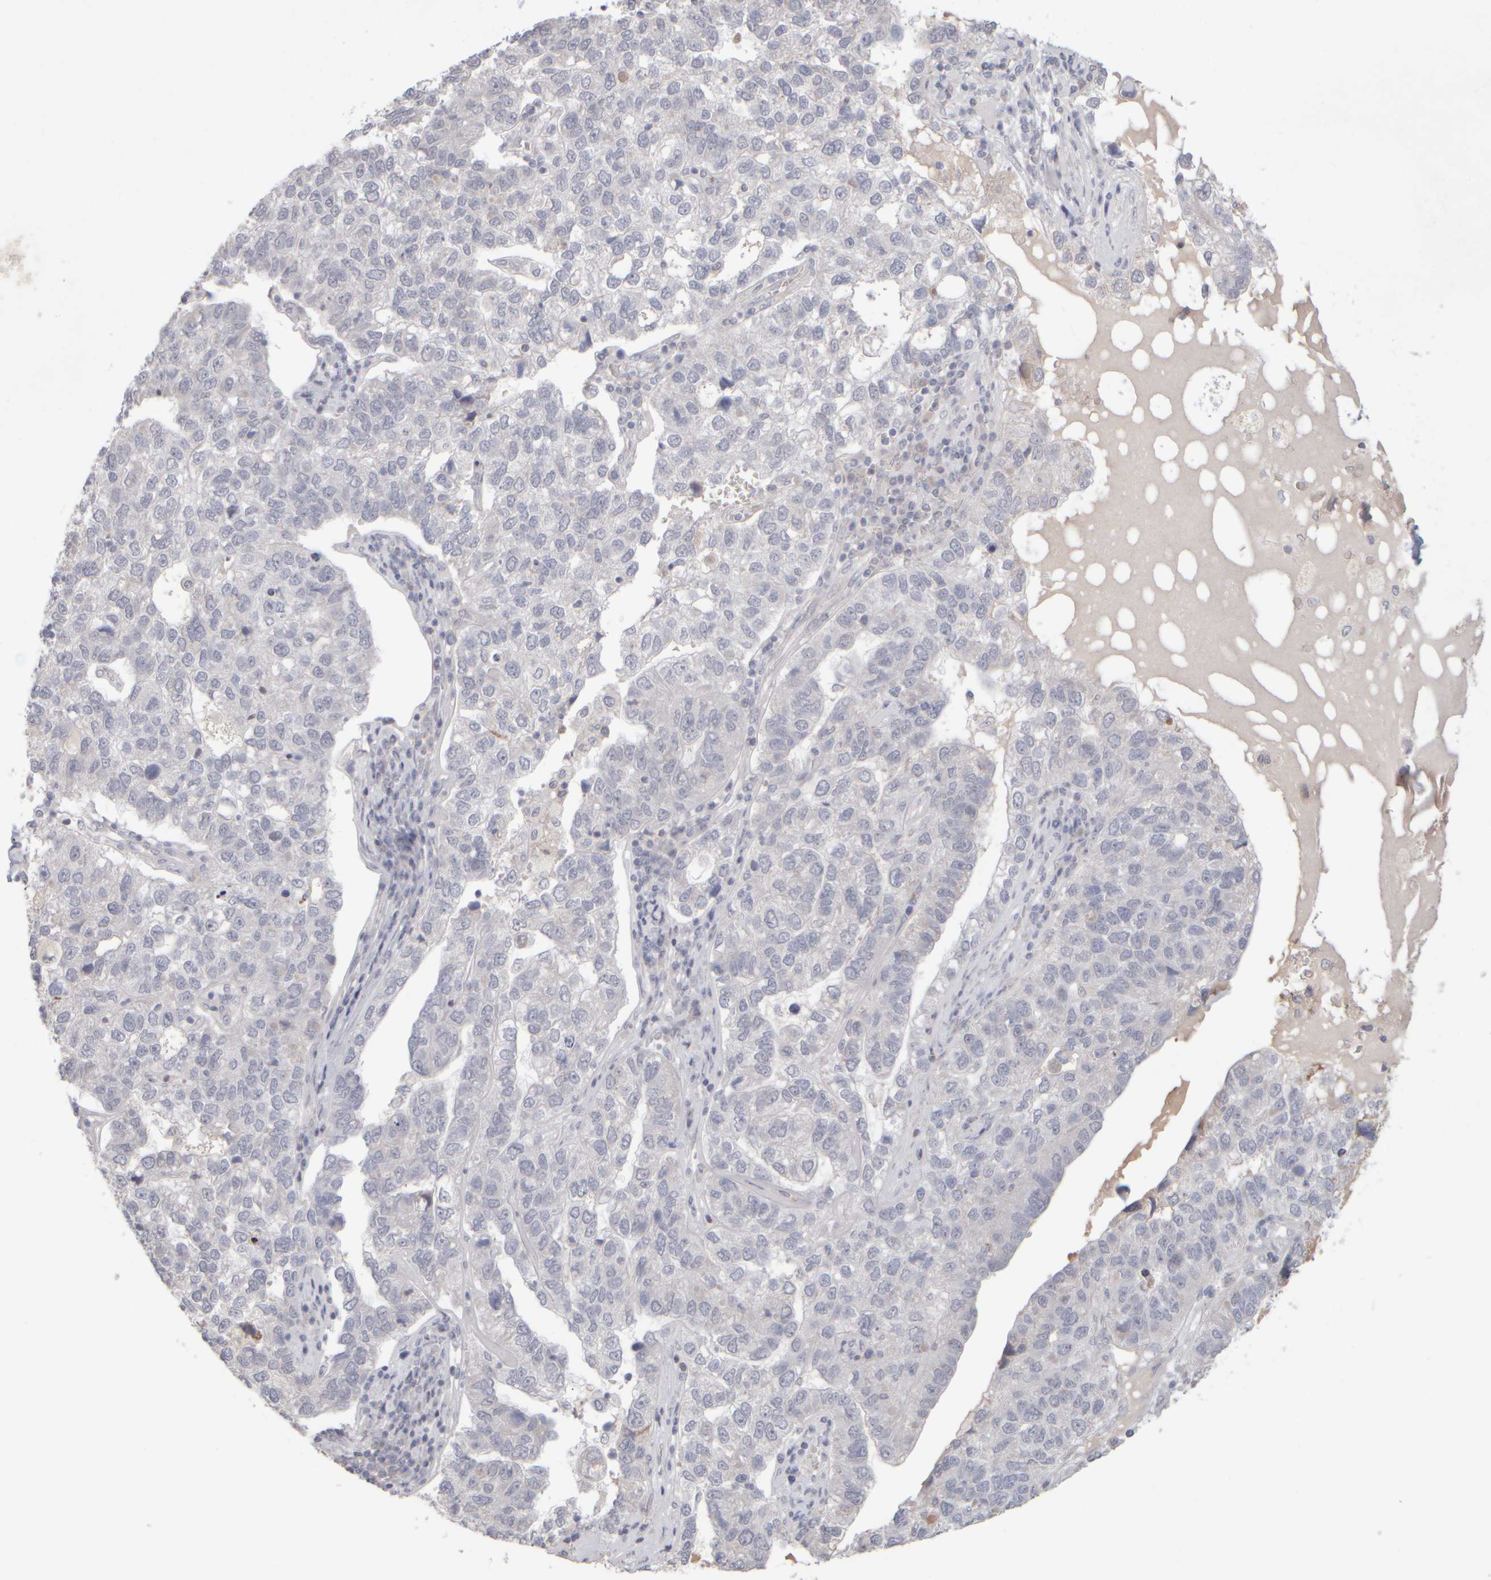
{"staining": {"intensity": "negative", "quantity": "none", "location": "none"}, "tissue": "pancreatic cancer", "cell_type": "Tumor cells", "image_type": "cancer", "snomed": [{"axis": "morphology", "description": "Adenocarcinoma, NOS"}, {"axis": "topography", "description": "Pancreas"}], "caption": "This micrograph is of pancreatic cancer stained with IHC to label a protein in brown with the nuclei are counter-stained blue. There is no expression in tumor cells. (DAB immunohistochemistry (IHC) visualized using brightfield microscopy, high magnification).", "gene": "ZNF112", "patient": {"sex": "female", "age": 61}}